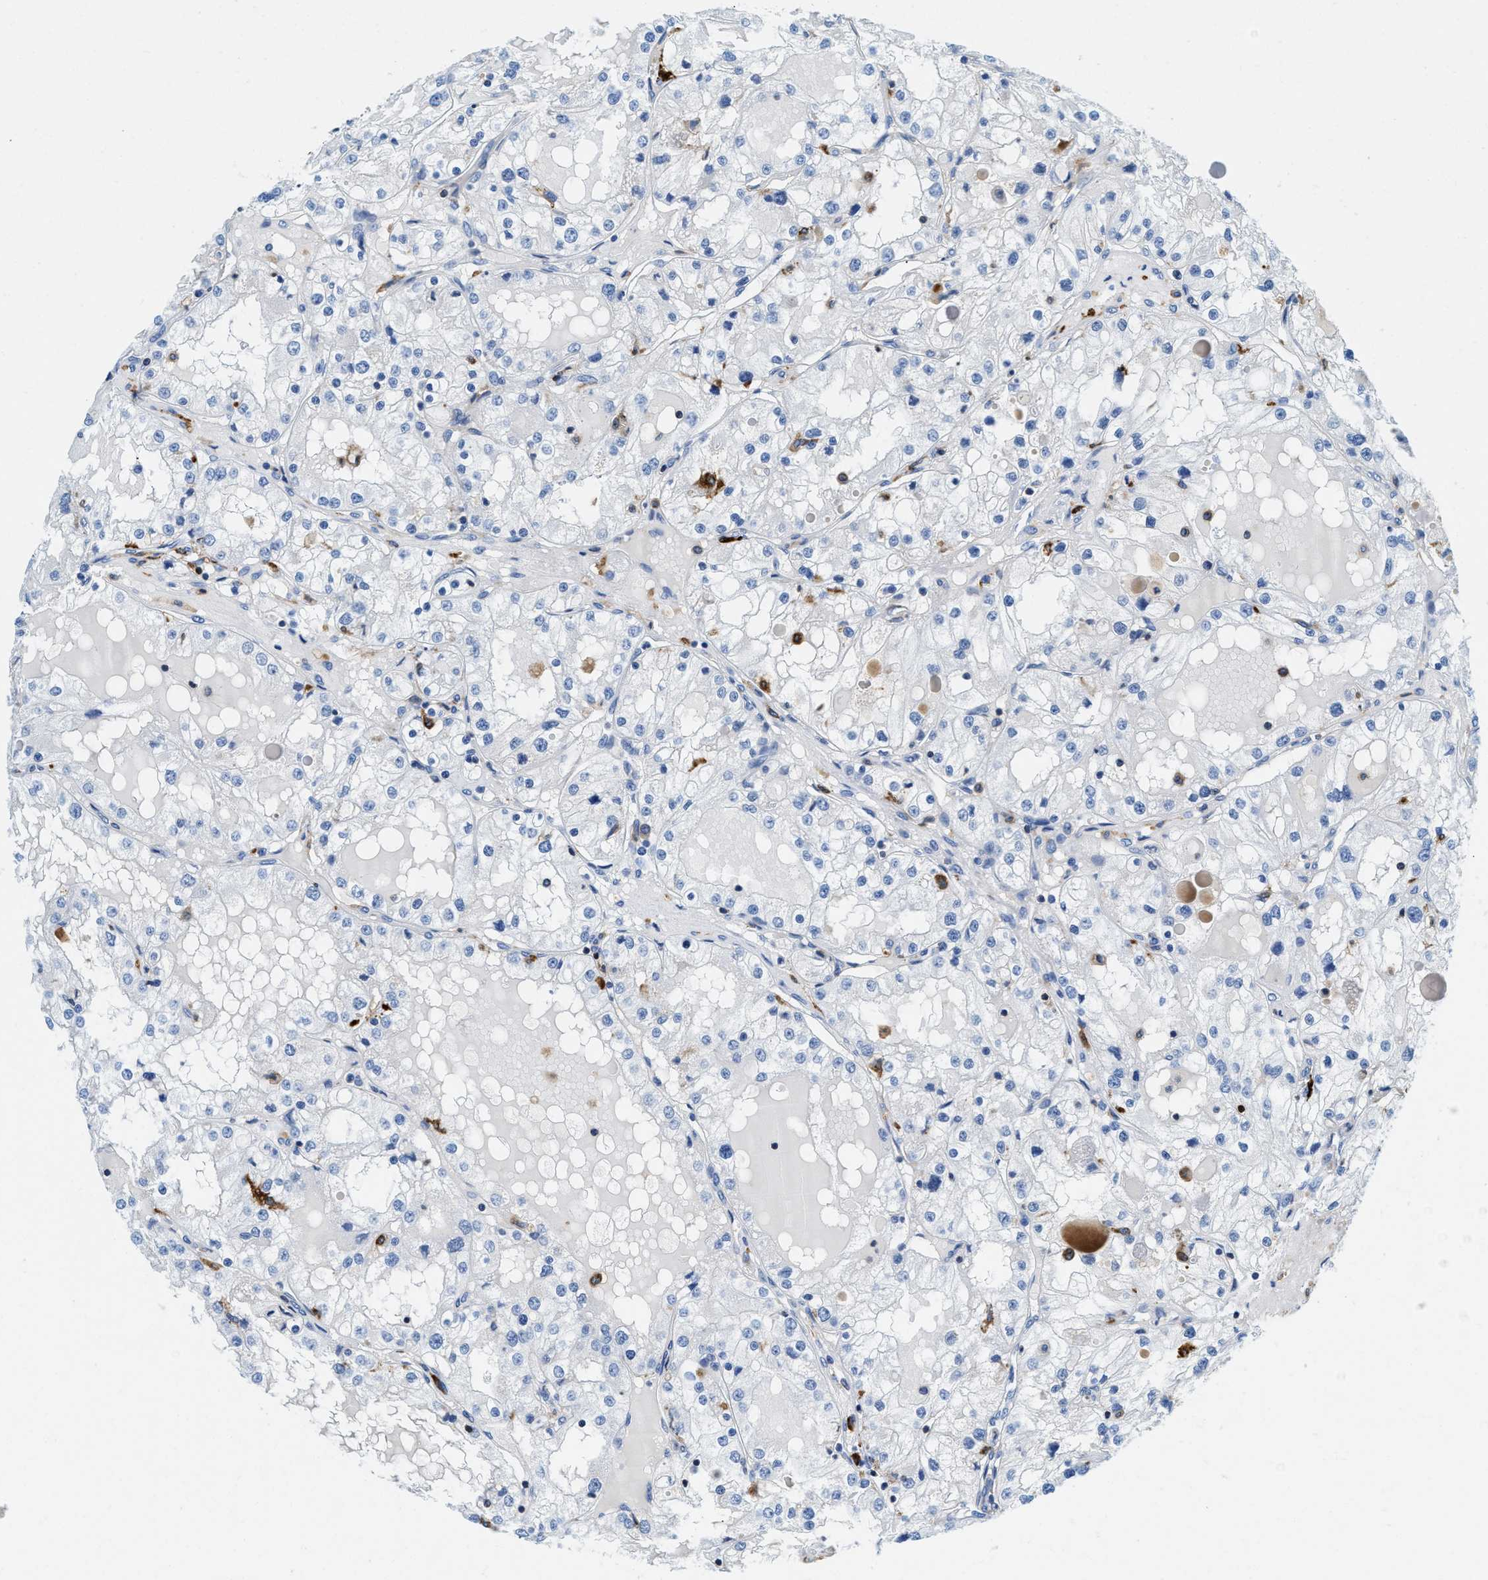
{"staining": {"intensity": "negative", "quantity": "none", "location": "none"}, "tissue": "renal cancer", "cell_type": "Tumor cells", "image_type": "cancer", "snomed": [{"axis": "morphology", "description": "Adenocarcinoma, NOS"}, {"axis": "topography", "description": "Kidney"}], "caption": "Tumor cells show no significant protein positivity in renal cancer (adenocarcinoma).", "gene": "CD226", "patient": {"sex": "male", "age": 68}}